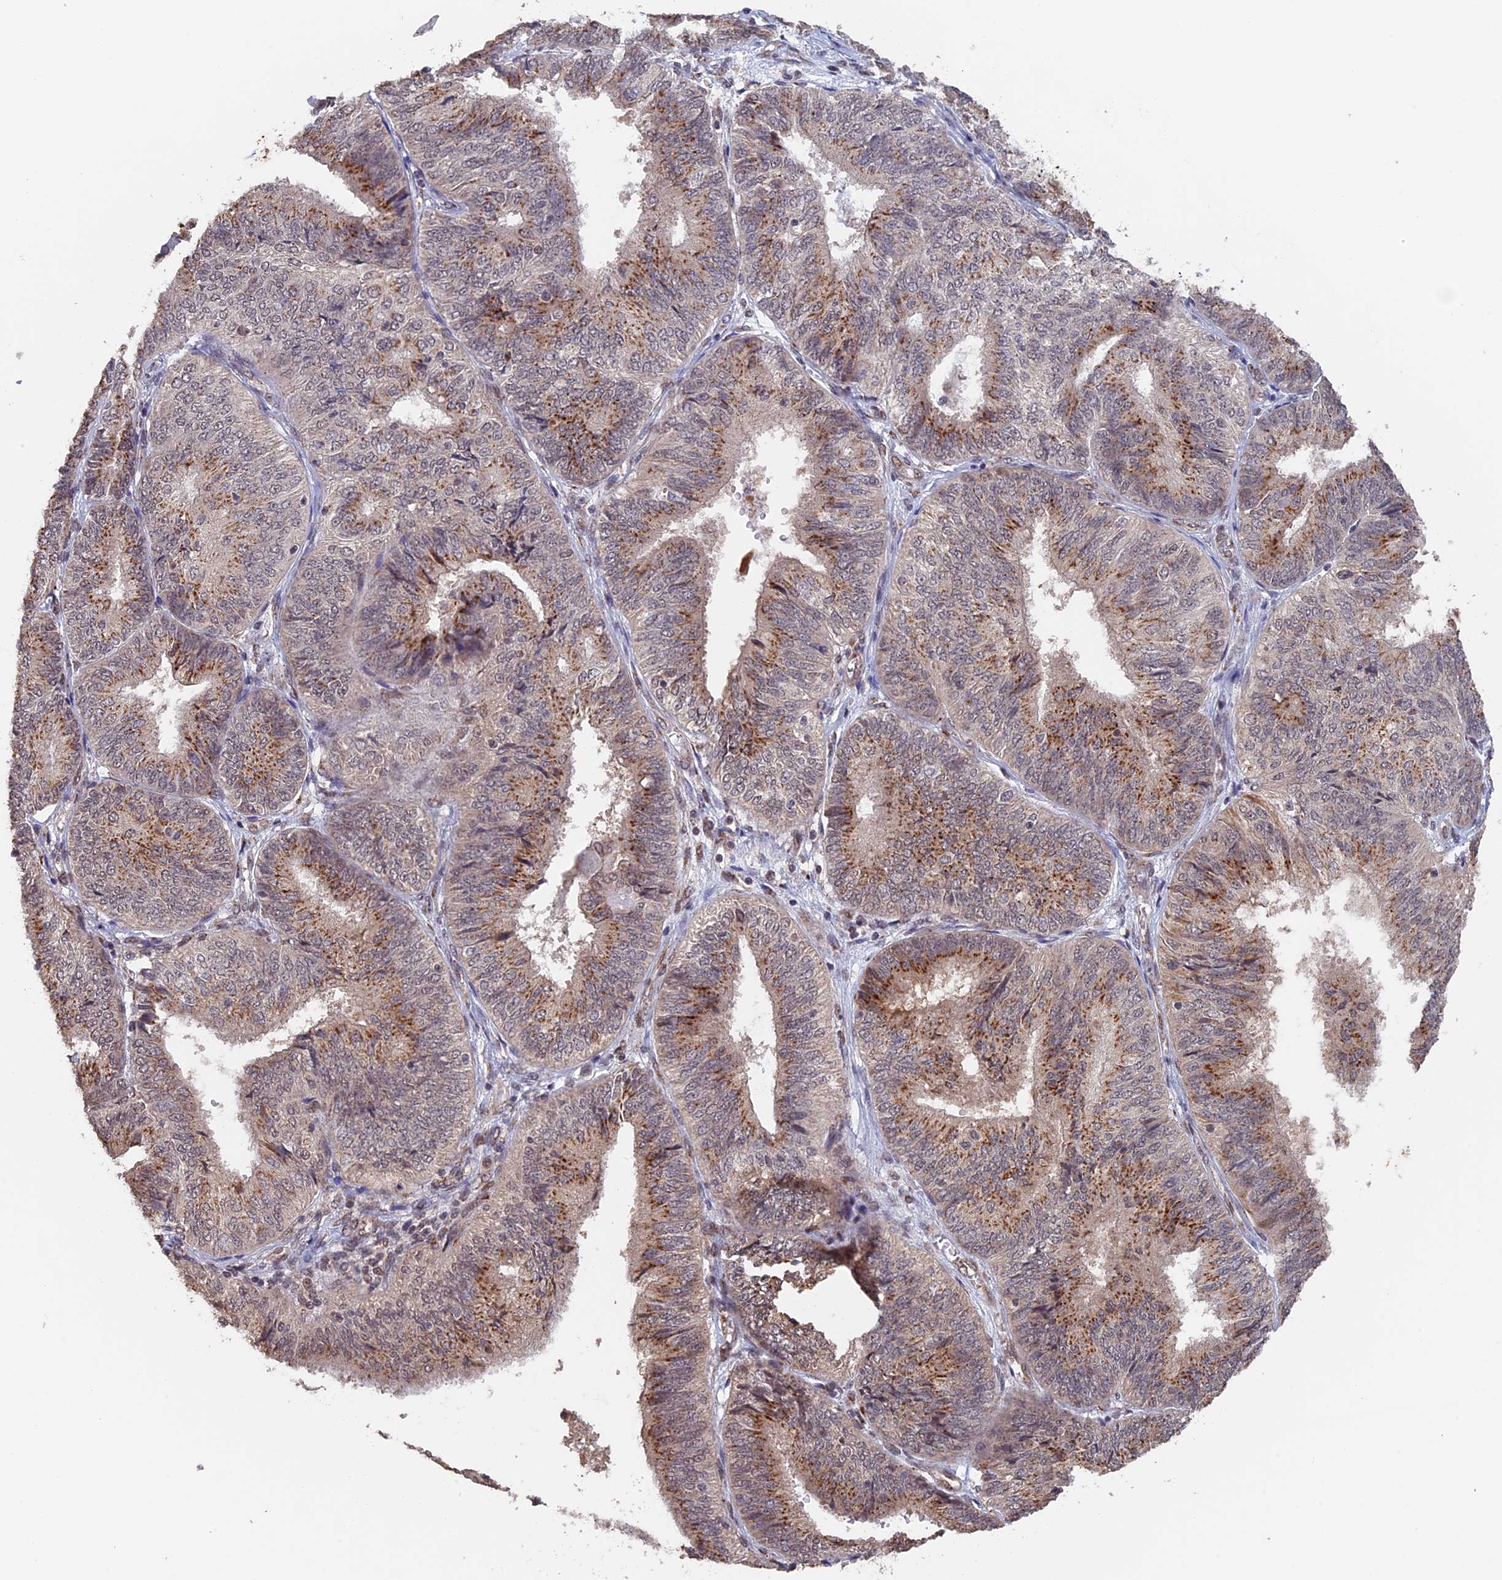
{"staining": {"intensity": "moderate", "quantity": ">75%", "location": "cytoplasmic/membranous"}, "tissue": "endometrial cancer", "cell_type": "Tumor cells", "image_type": "cancer", "snomed": [{"axis": "morphology", "description": "Adenocarcinoma, NOS"}, {"axis": "topography", "description": "Endometrium"}], "caption": "Protein expression analysis of endometrial cancer (adenocarcinoma) exhibits moderate cytoplasmic/membranous staining in about >75% of tumor cells.", "gene": "PIGQ", "patient": {"sex": "female", "age": 58}}